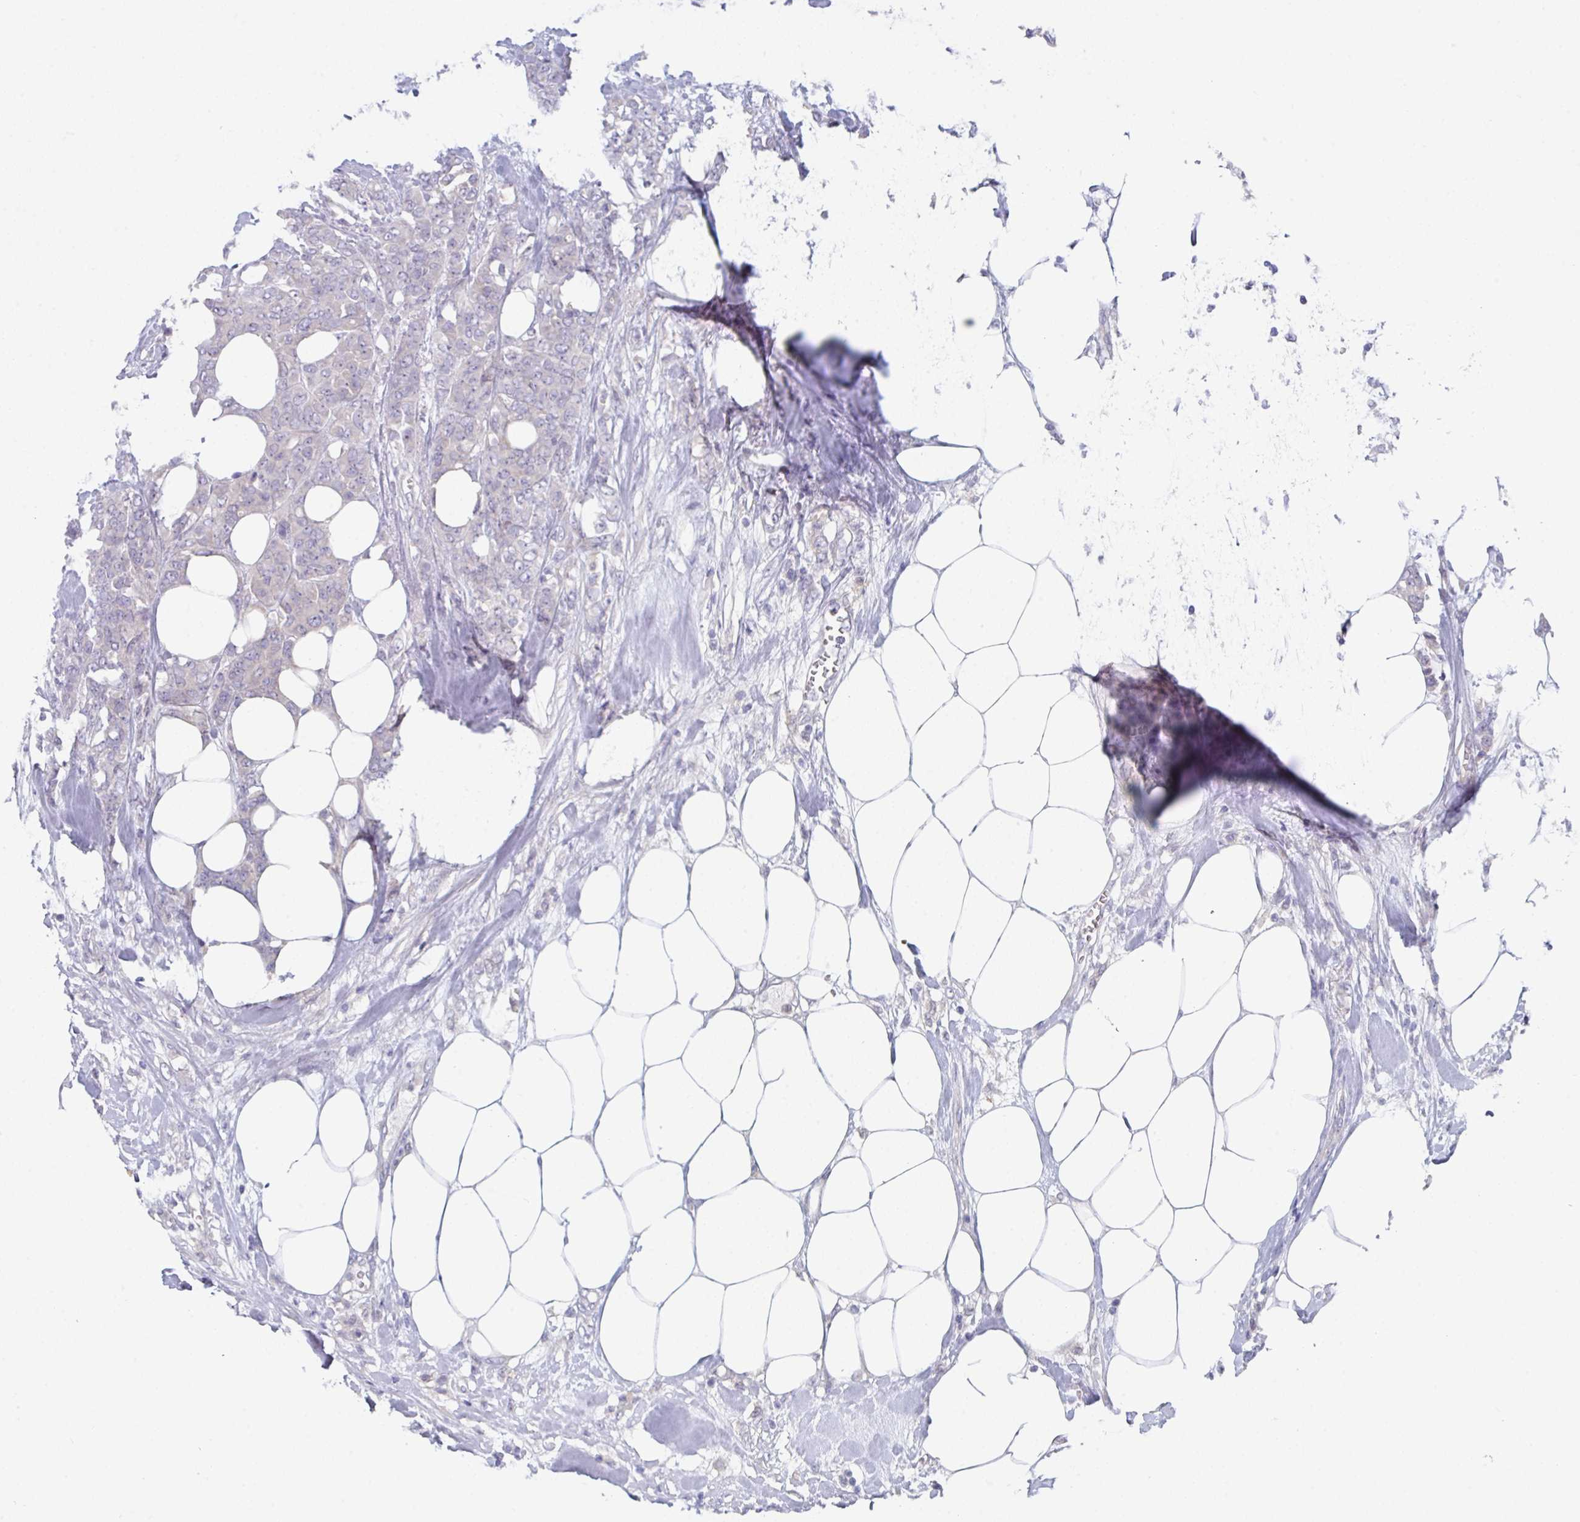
{"staining": {"intensity": "negative", "quantity": "none", "location": "none"}, "tissue": "breast cancer", "cell_type": "Tumor cells", "image_type": "cancer", "snomed": [{"axis": "morphology", "description": "Lobular carcinoma"}, {"axis": "topography", "description": "Breast"}], "caption": "High magnification brightfield microscopy of breast cancer (lobular carcinoma) stained with DAB (3,3'-diaminobenzidine) (brown) and counterstained with hematoxylin (blue): tumor cells show no significant positivity.", "gene": "PTPRD", "patient": {"sex": "female", "age": 91}}